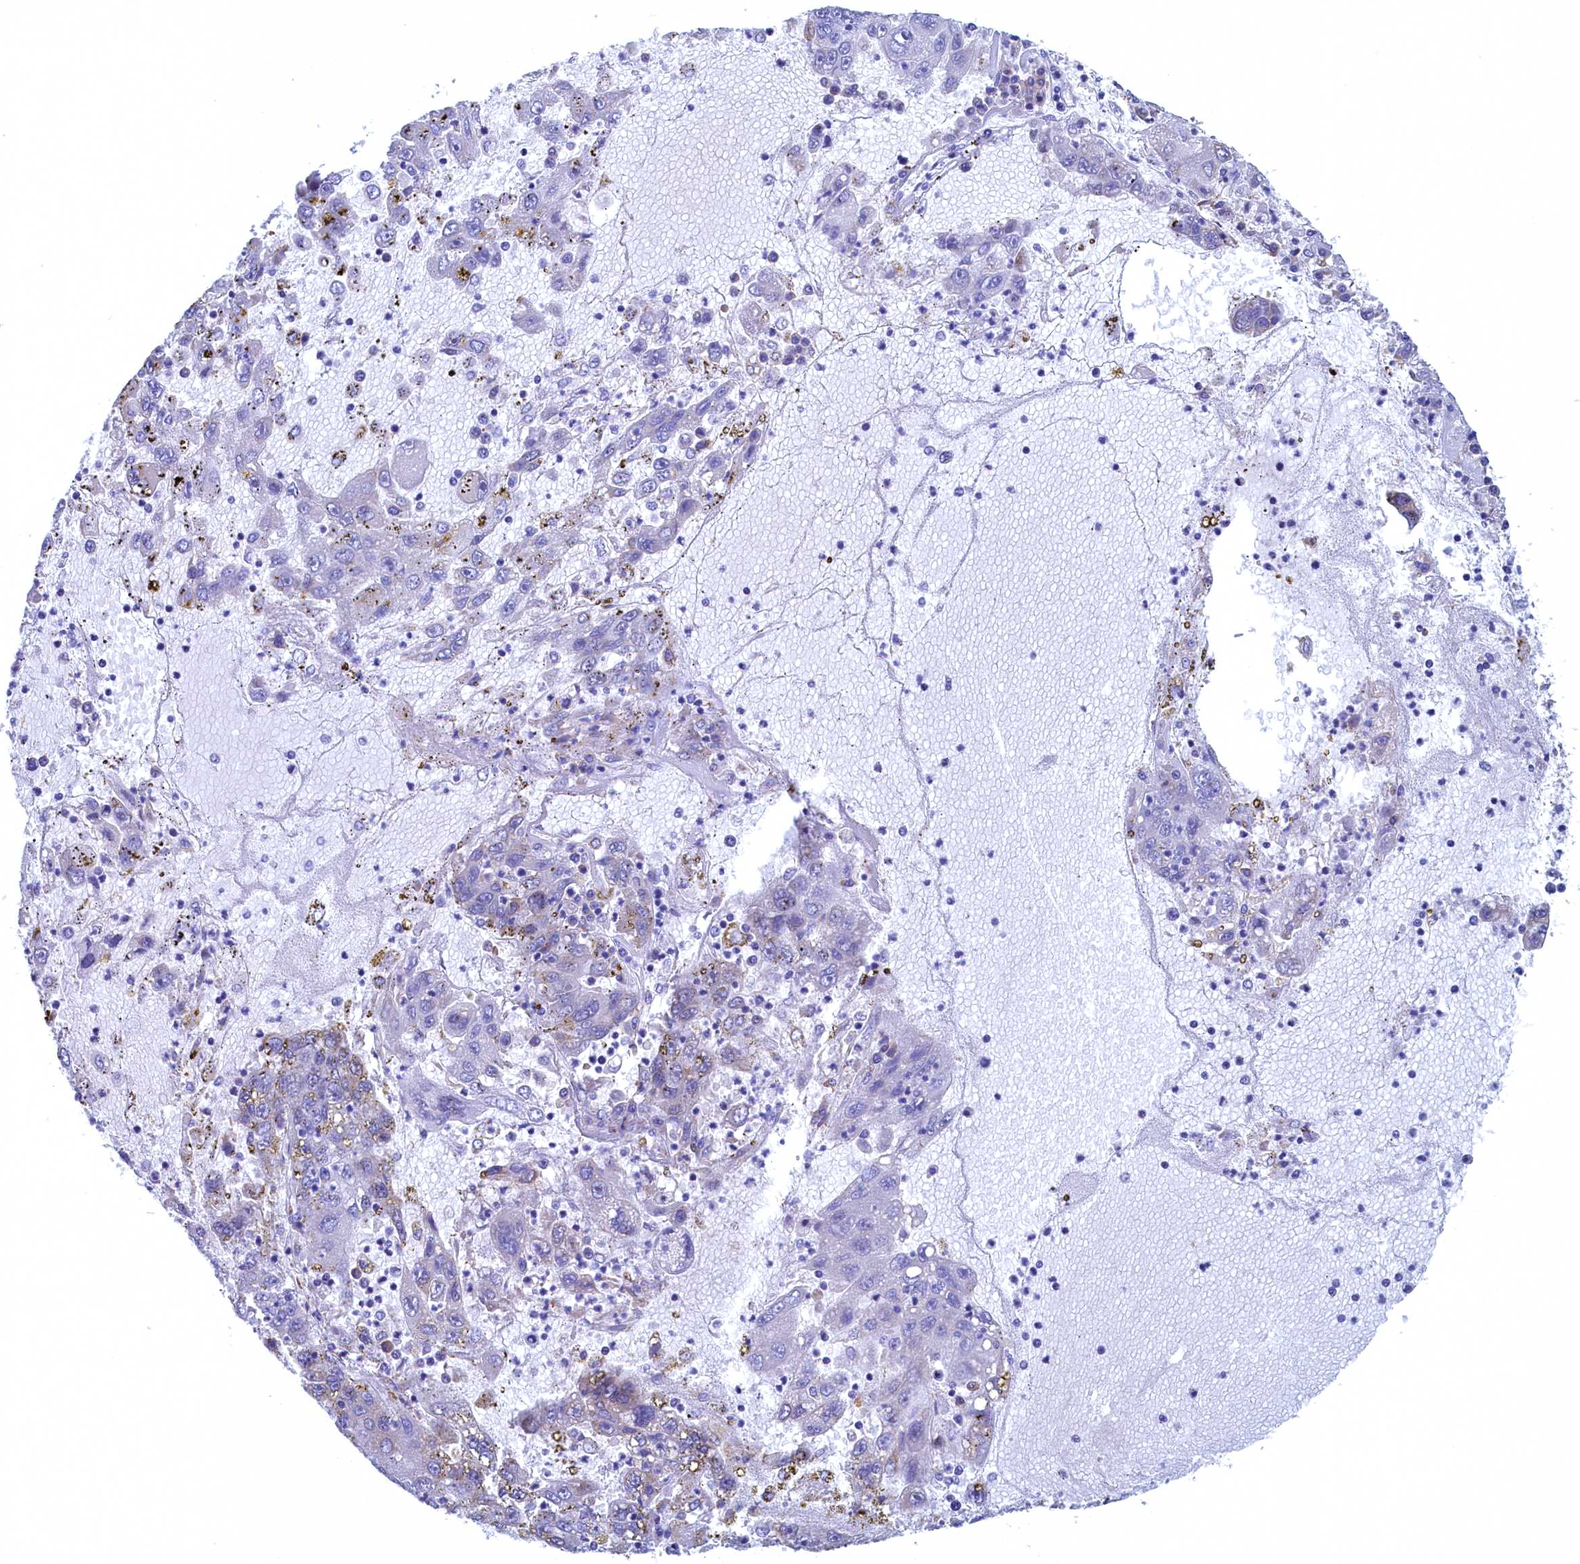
{"staining": {"intensity": "negative", "quantity": "none", "location": "none"}, "tissue": "liver cancer", "cell_type": "Tumor cells", "image_type": "cancer", "snomed": [{"axis": "morphology", "description": "Carcinoma, Hepatocellular, NOS"}, {"axis": "topography", "description": "Liver"}], "caption": "Image shows no significant protein positivity in tumor cells of liver hepatocellular carcinoma.", "gene": "CBLIF", "patient": {"sex": "male", "age": 49}}